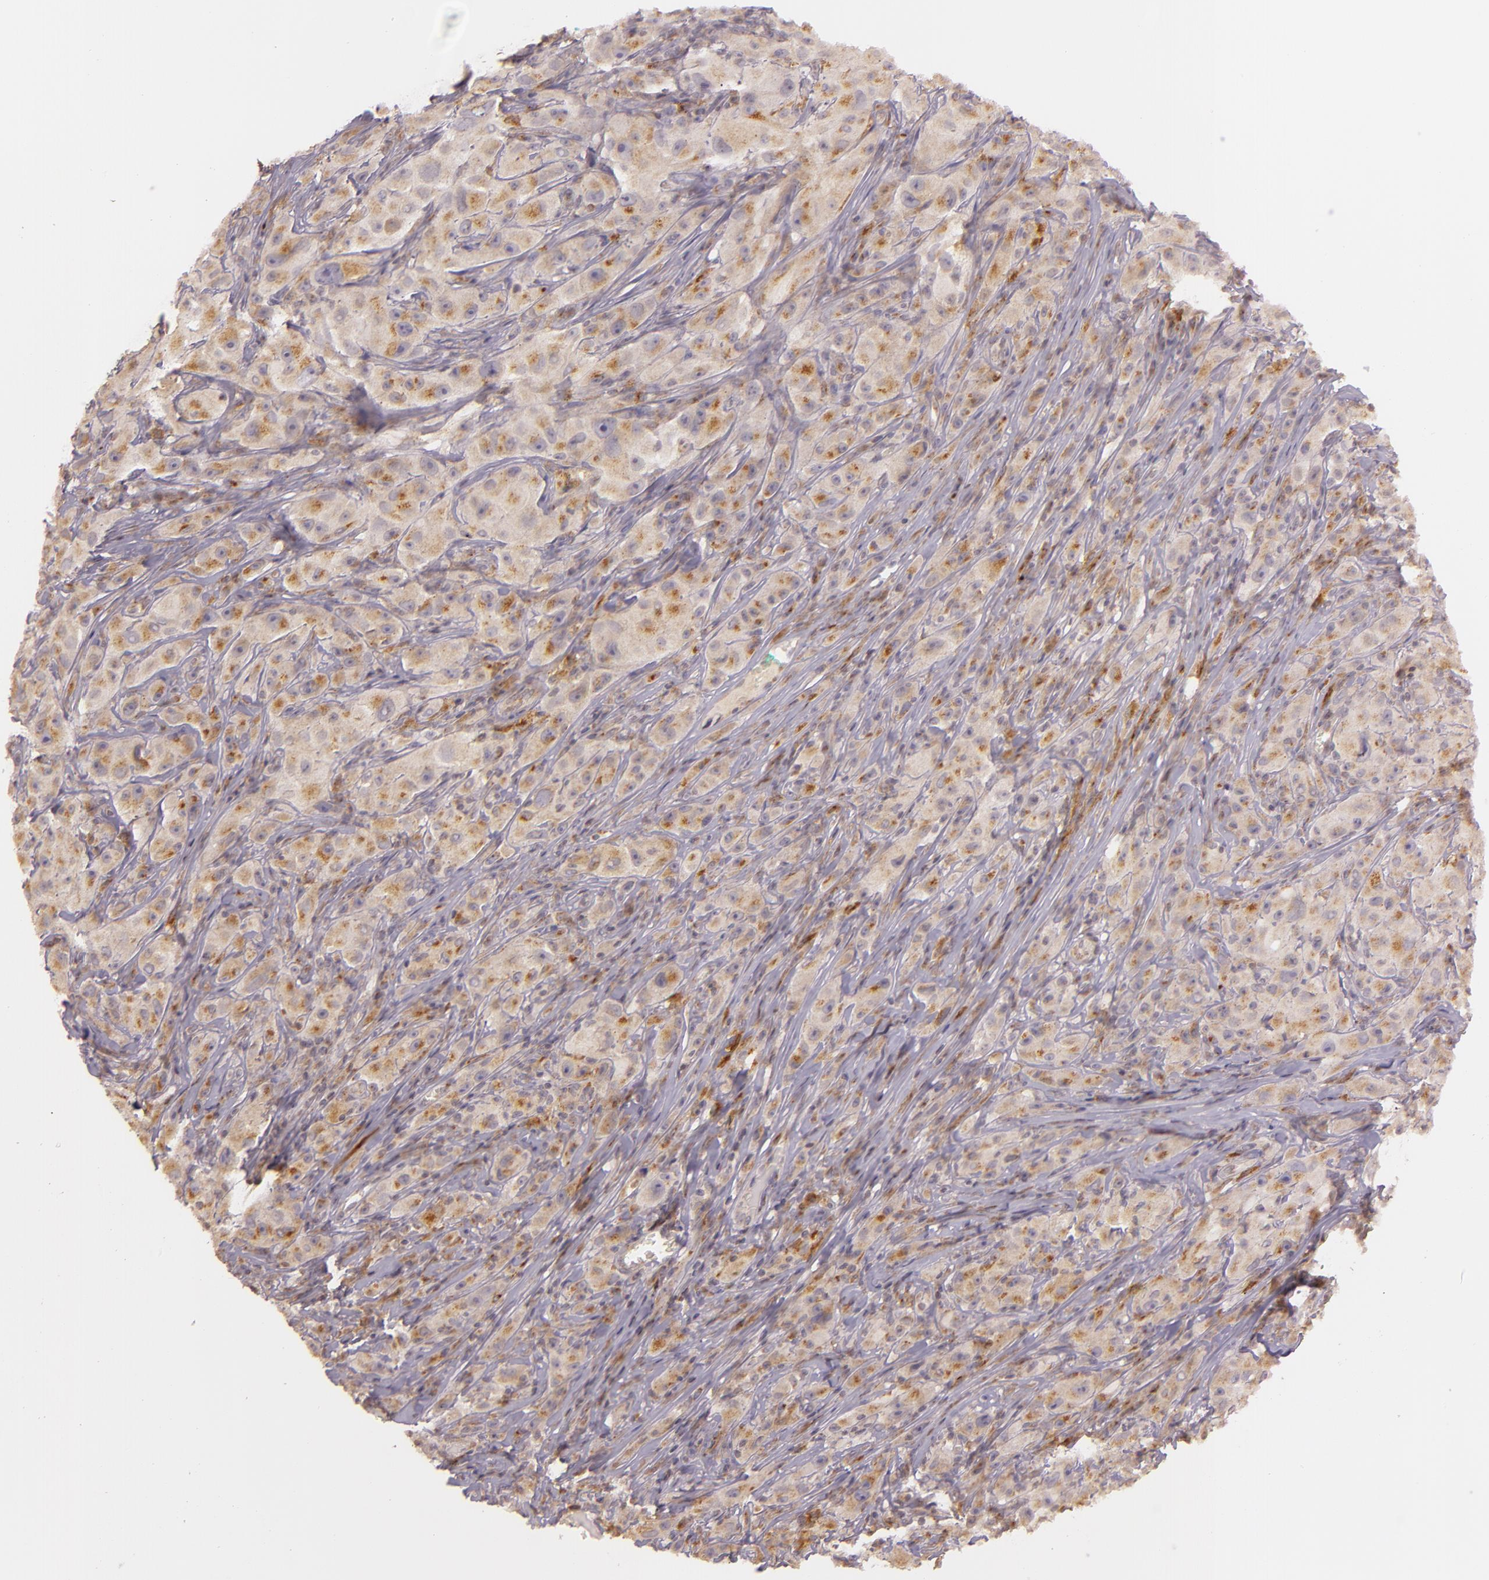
{"staining": {"intensity": "moderate", "quantity": ">75%", "location": "cytoplasmic/membranous"}, "tissue": "melanoma", "cell_type": "Tumor cells", "image_type": "cancer", "snomed": [{"axis": "morphology", "description": "Malignant melanoma, NOS"}, {"axis": "topography", "description": "Skin"}], "caption": "IHC of human melanoma displays medium levels of moderate cytoplasmic/membranous expression in approximately >75% of tumor cells.", "gene": "LGMN", "patient": {"sex": "male", "age": 56}}